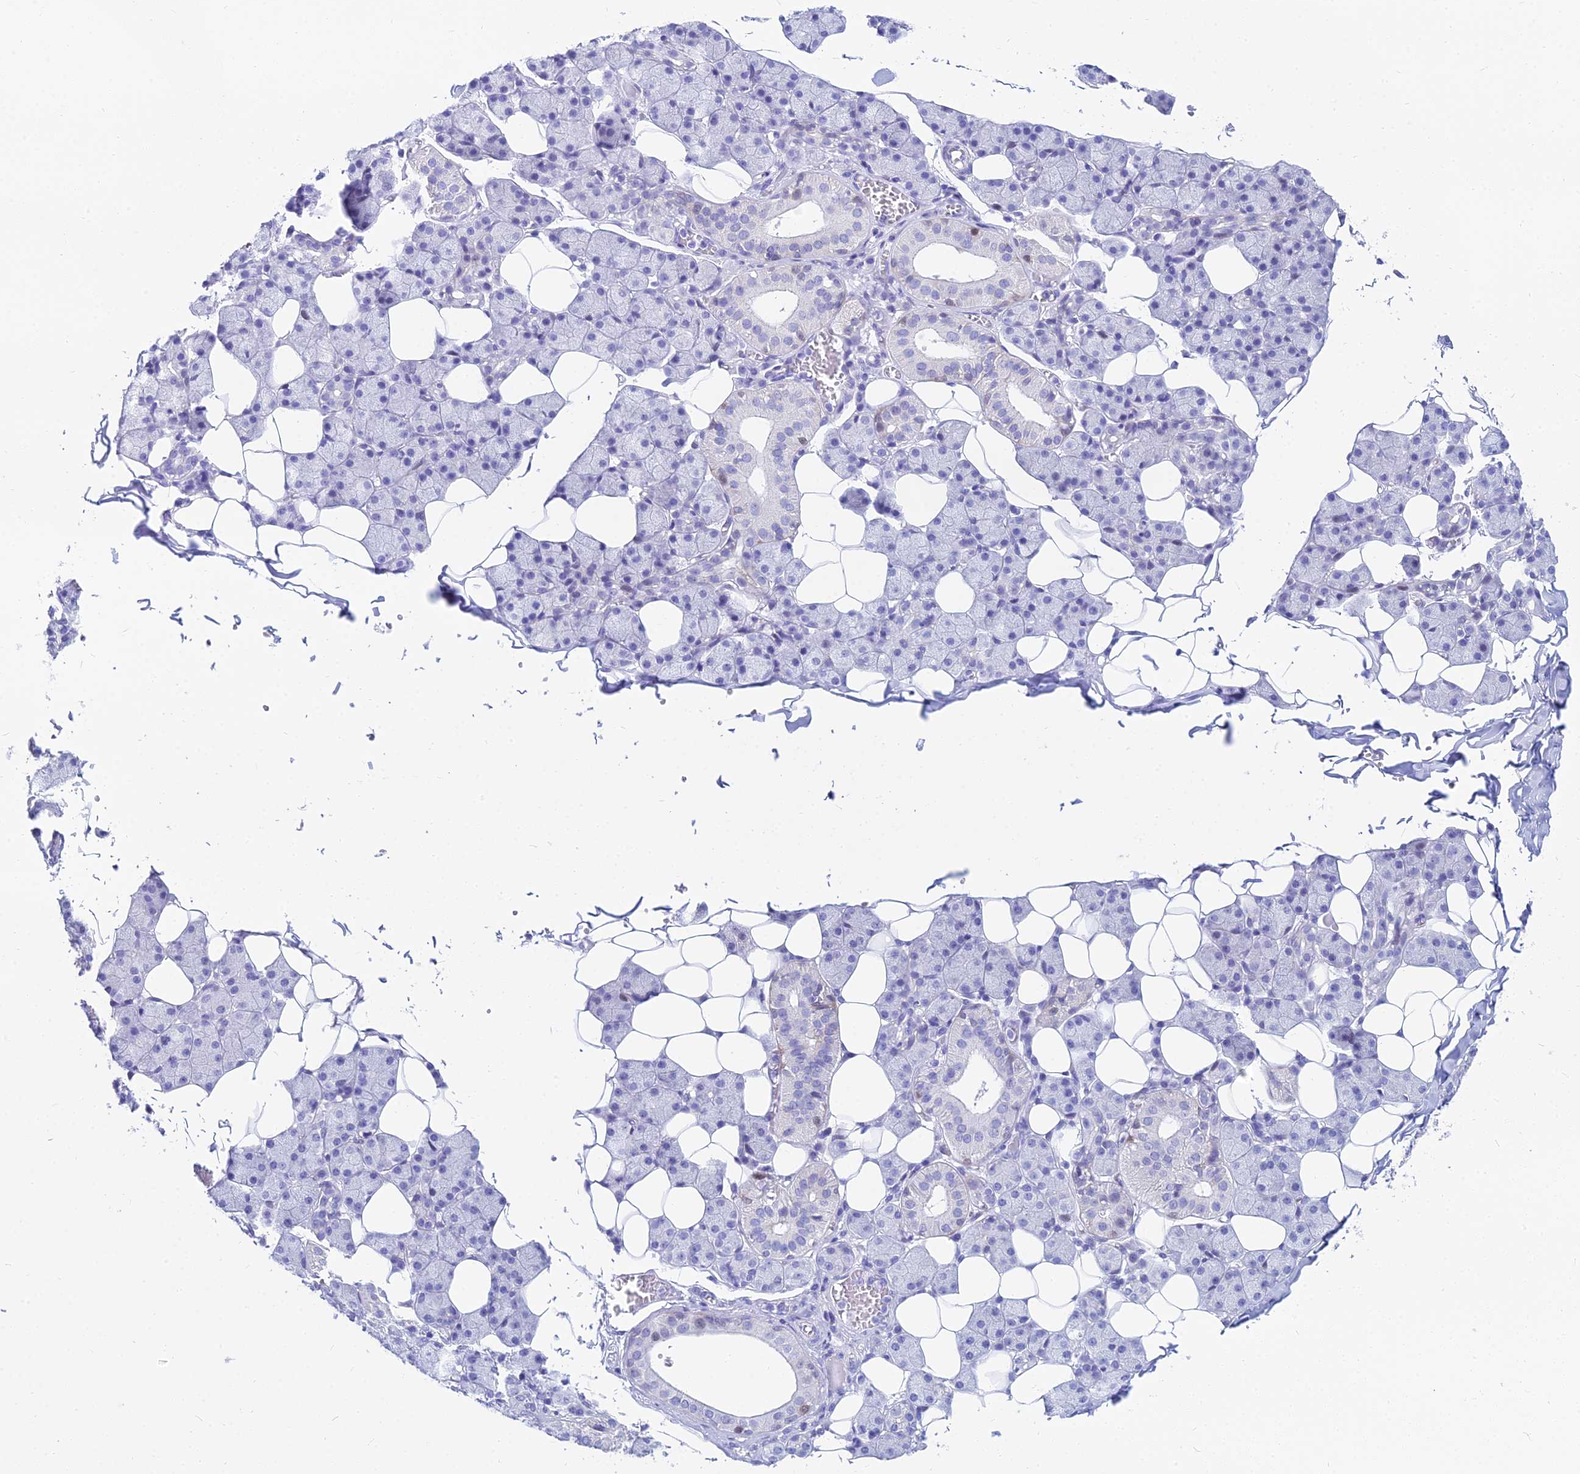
{"staining": {"intensity": "negative", "quantity": "none", "location": "none"}, "tissue": "salivary gland", "cell_type": "Glandular cells", "image_type": "normal", "snomed": [{"axis": "morphology", "description": "Normal tissue, NOS"}, {"axis": "topography", "description": "Salivary gland"}], "caption": "Salivary gland stained for a protein using IHC shows no positivity glandular cells.", "gene": "HSPA1L", "patient": {"sex": "female", "age": 33}}